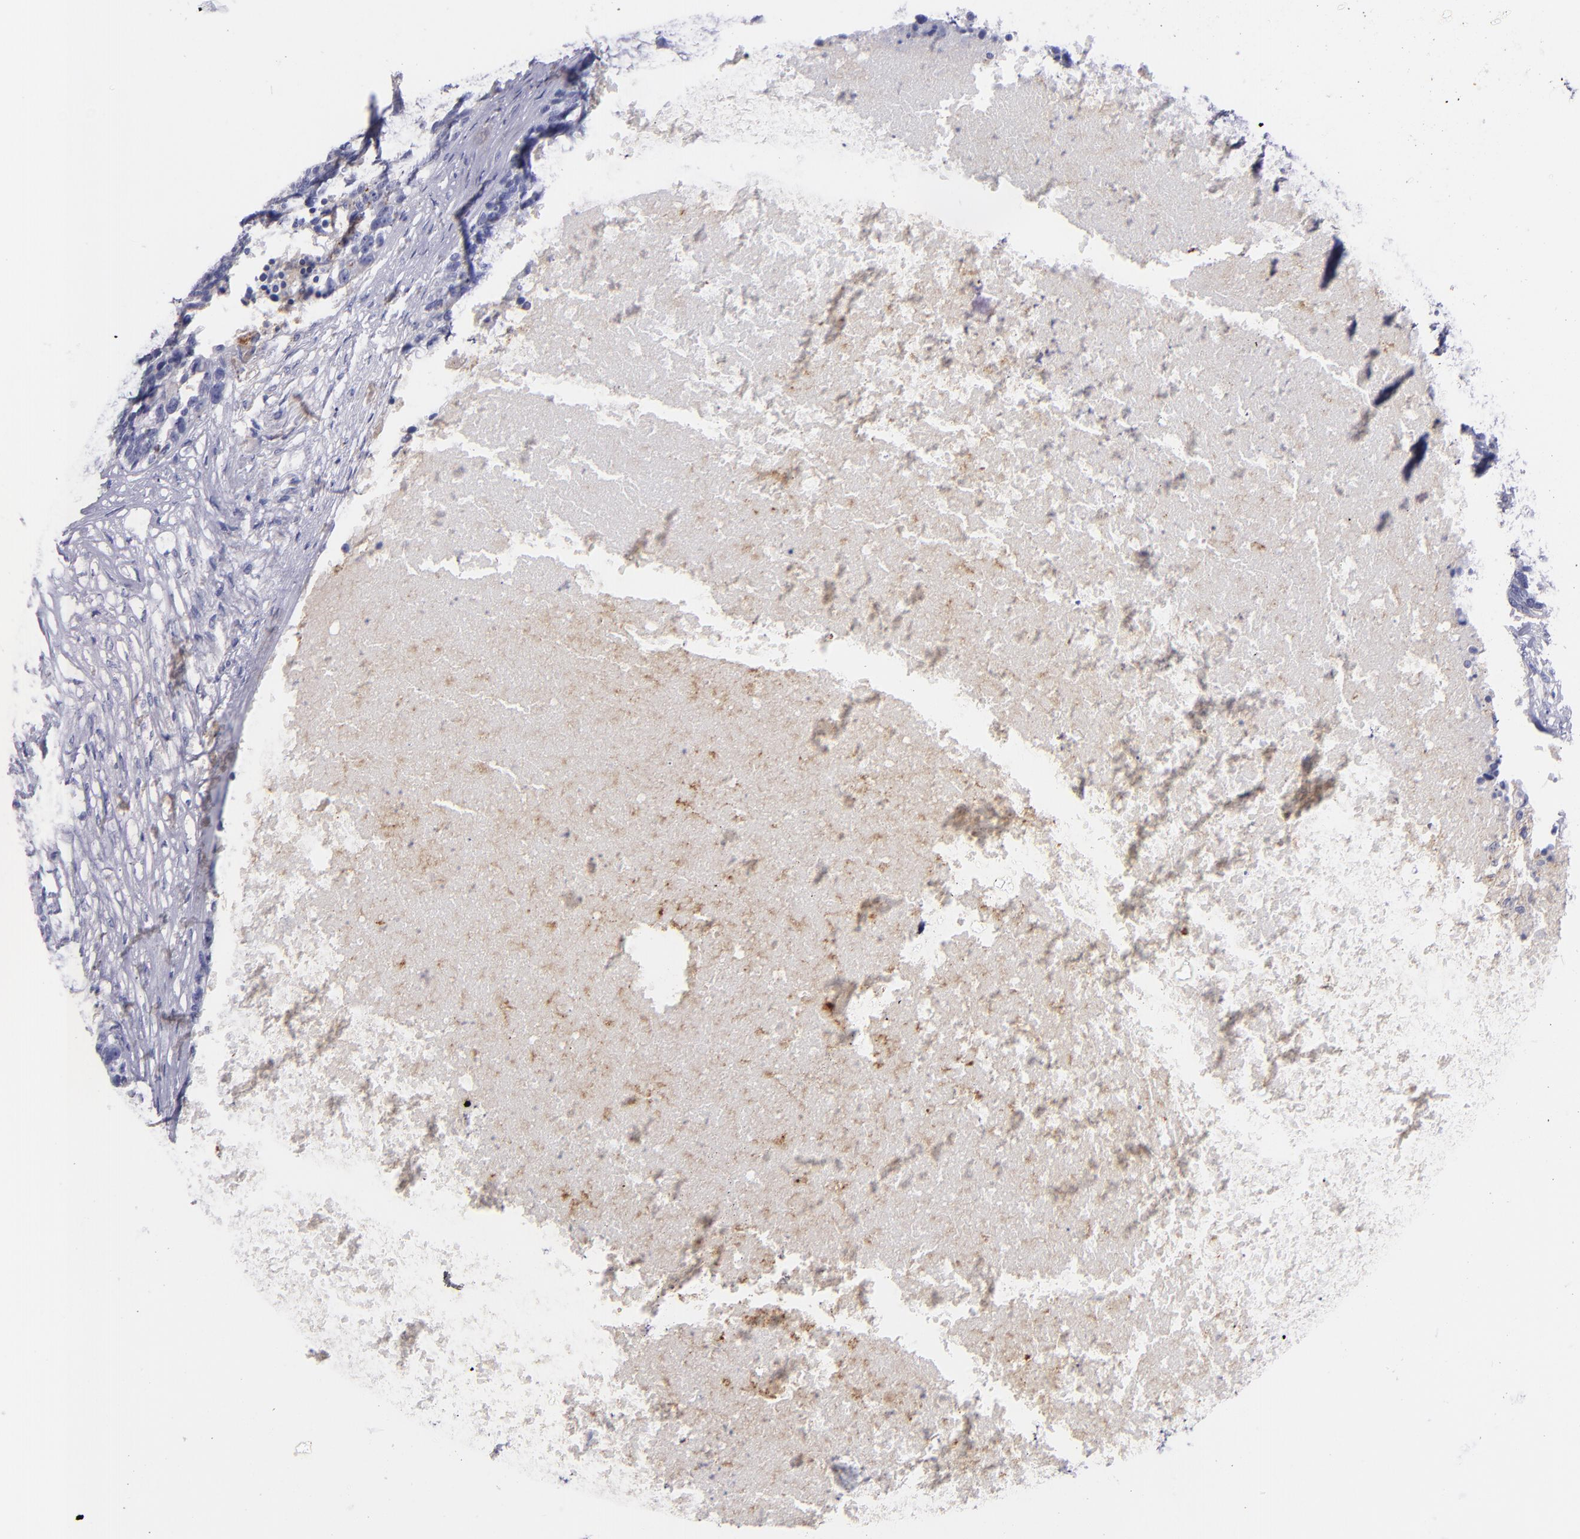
{"staining": {"intensity": "negative", "quantity": "none", "location": "none"}, "tissue": "ovarian cancer", "cell_type": "Tumor cells", "image_type": "cancer", "snomed": [{"axis": "morphology", "description": "Cystadenocarcinoma, serous, NOS"}, {"axis": "topography", "description": "Ovary"}], "caption": "Tumor cells show no significant positivity in ovarian cancer.", "gene": "CD82", "patient": {"sex": "female", "age": 59}}